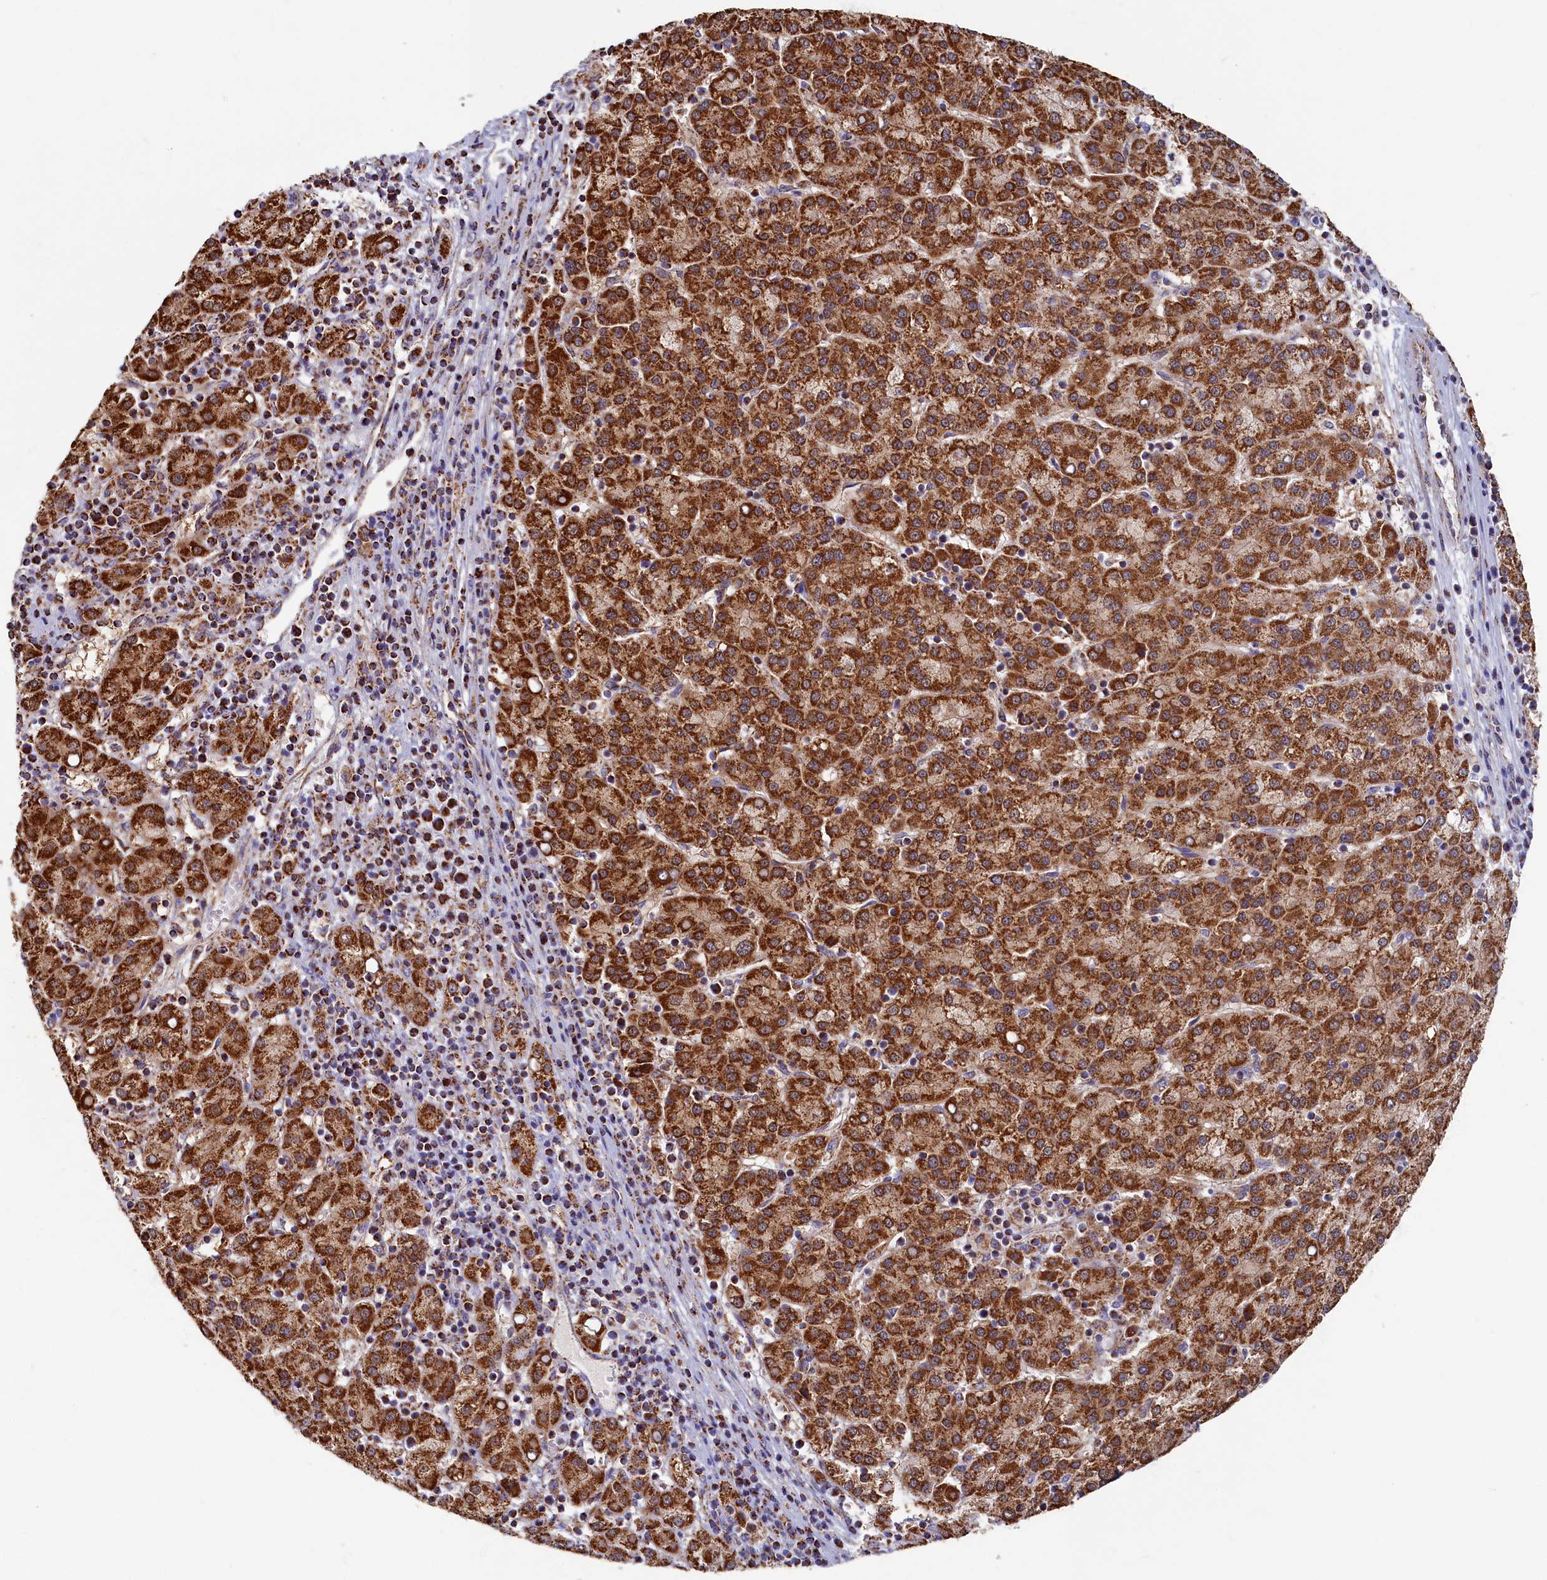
{"staining": {"intensity": "strong", "quantity": ">75%", "location": "cytoplasmic/membranous"}, "tissue": "liver cancer", "cell_type": "Tumor cells", "image_type": "cancer", "snomed": [{"axis": "morphology", "description": "Carcinoma, Hepatocellular, NOS"}, {"axis": "topography", "description": "Liver"}], "caption": "The immunohistochemical stain shows strong cytoplasmic/membranous positivity in tumor cells of liver hepatocellular carcinoma tissue.", "gene": "SPR", "patient": {"sex": "female", "age": 58}}